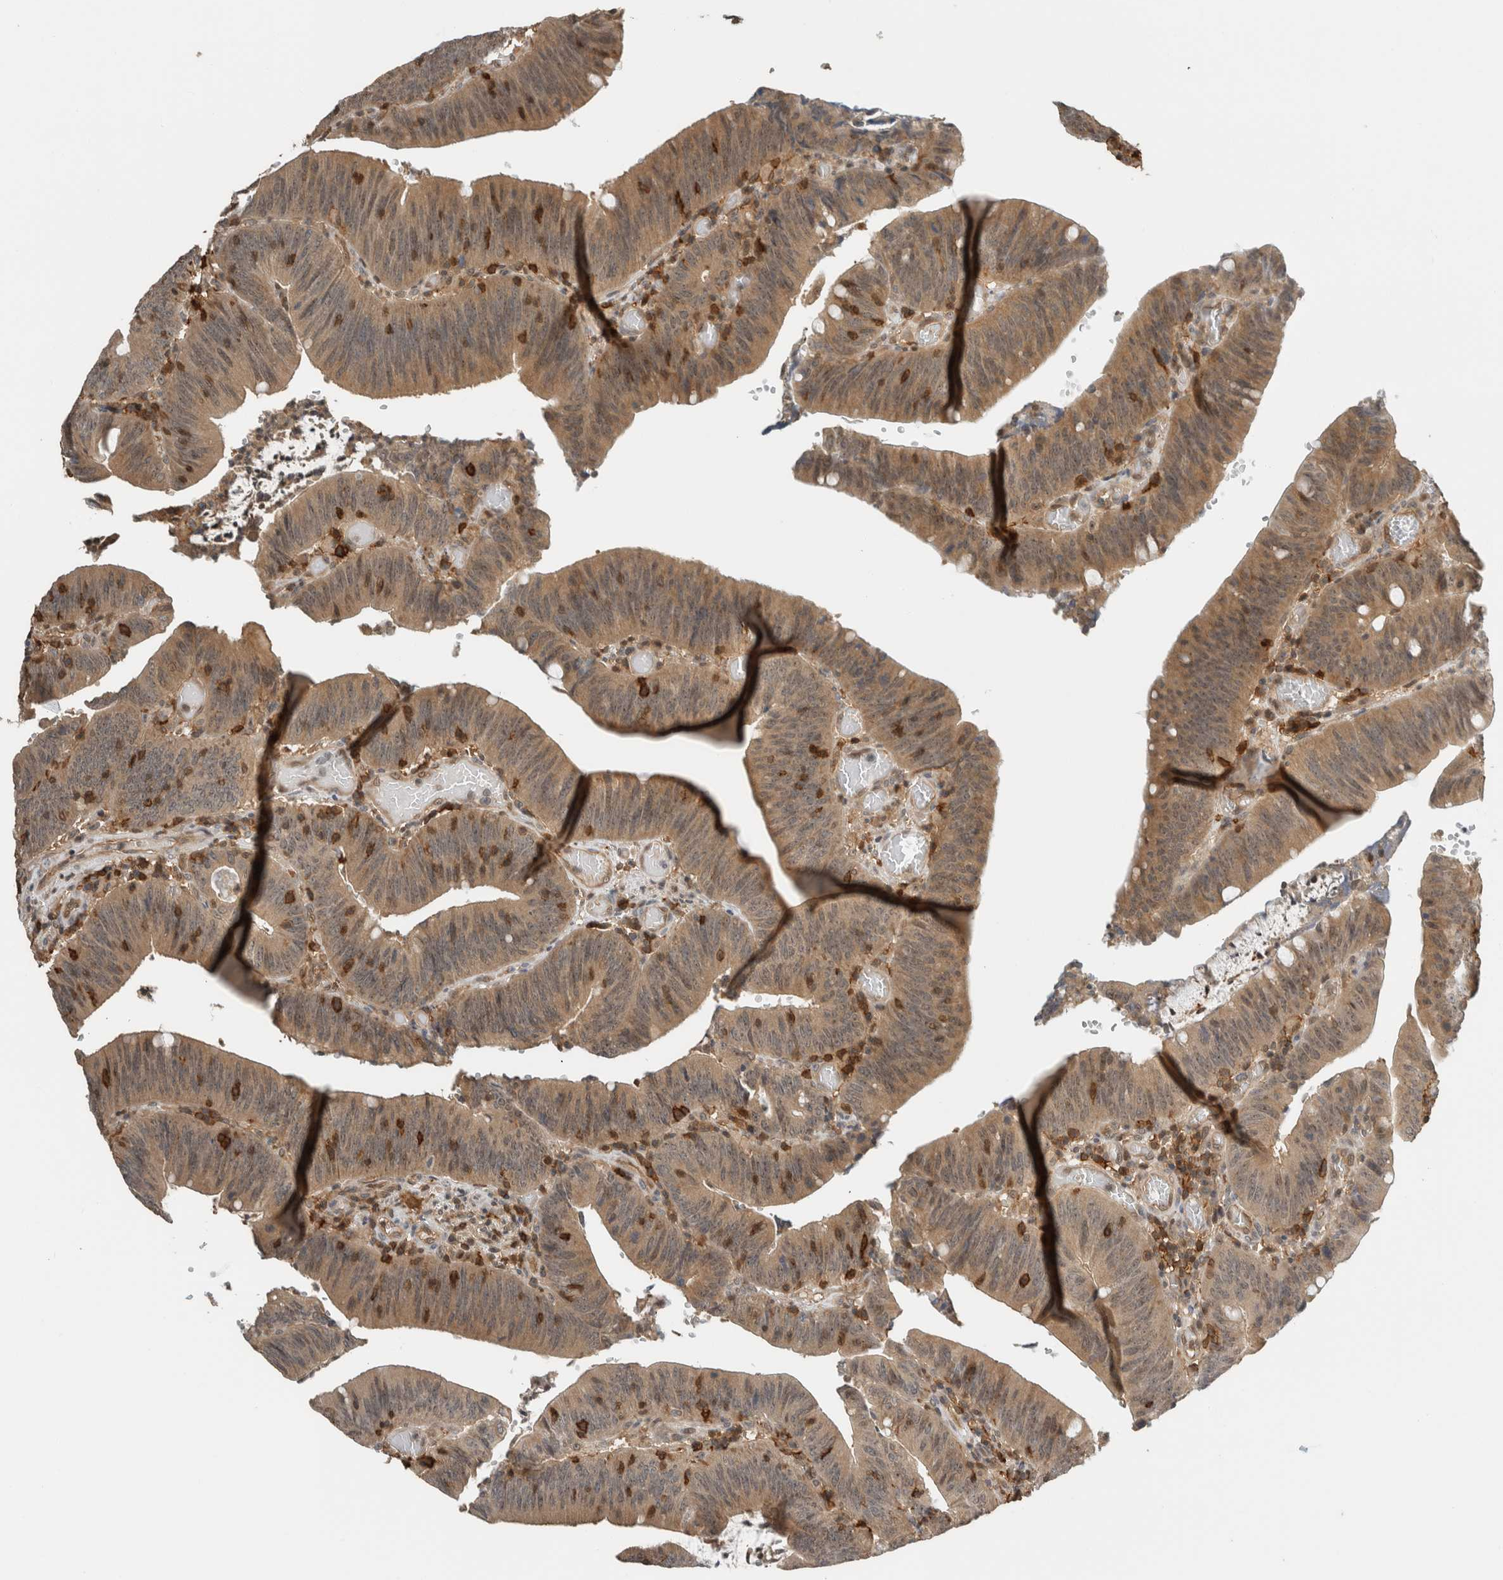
{"staining": {"intensity": "moderate", "quantity": ">75%", "location": "cytoplasmic/membranous"}, "tissue": "colorectal cancer", "cell_type": "Tumor cells", "image_type": "cancer", "snomed": [{"axis": "morphology", "description": "Normal tissue, NOS"}, {"axis": "morphology", "description": "Adenocarcinoma, NOS"}, {"axis": "topography", "description": "Rectum"}], "caption": "Brown immunohistochemical staining in colorectal cancer (adenocarcinoma) shows moderate cytoplasmic/membranous positivity in about >75% of tumor cells.", "gene": "PFDN4", "patient": {"sex": "female", "age": 66}}